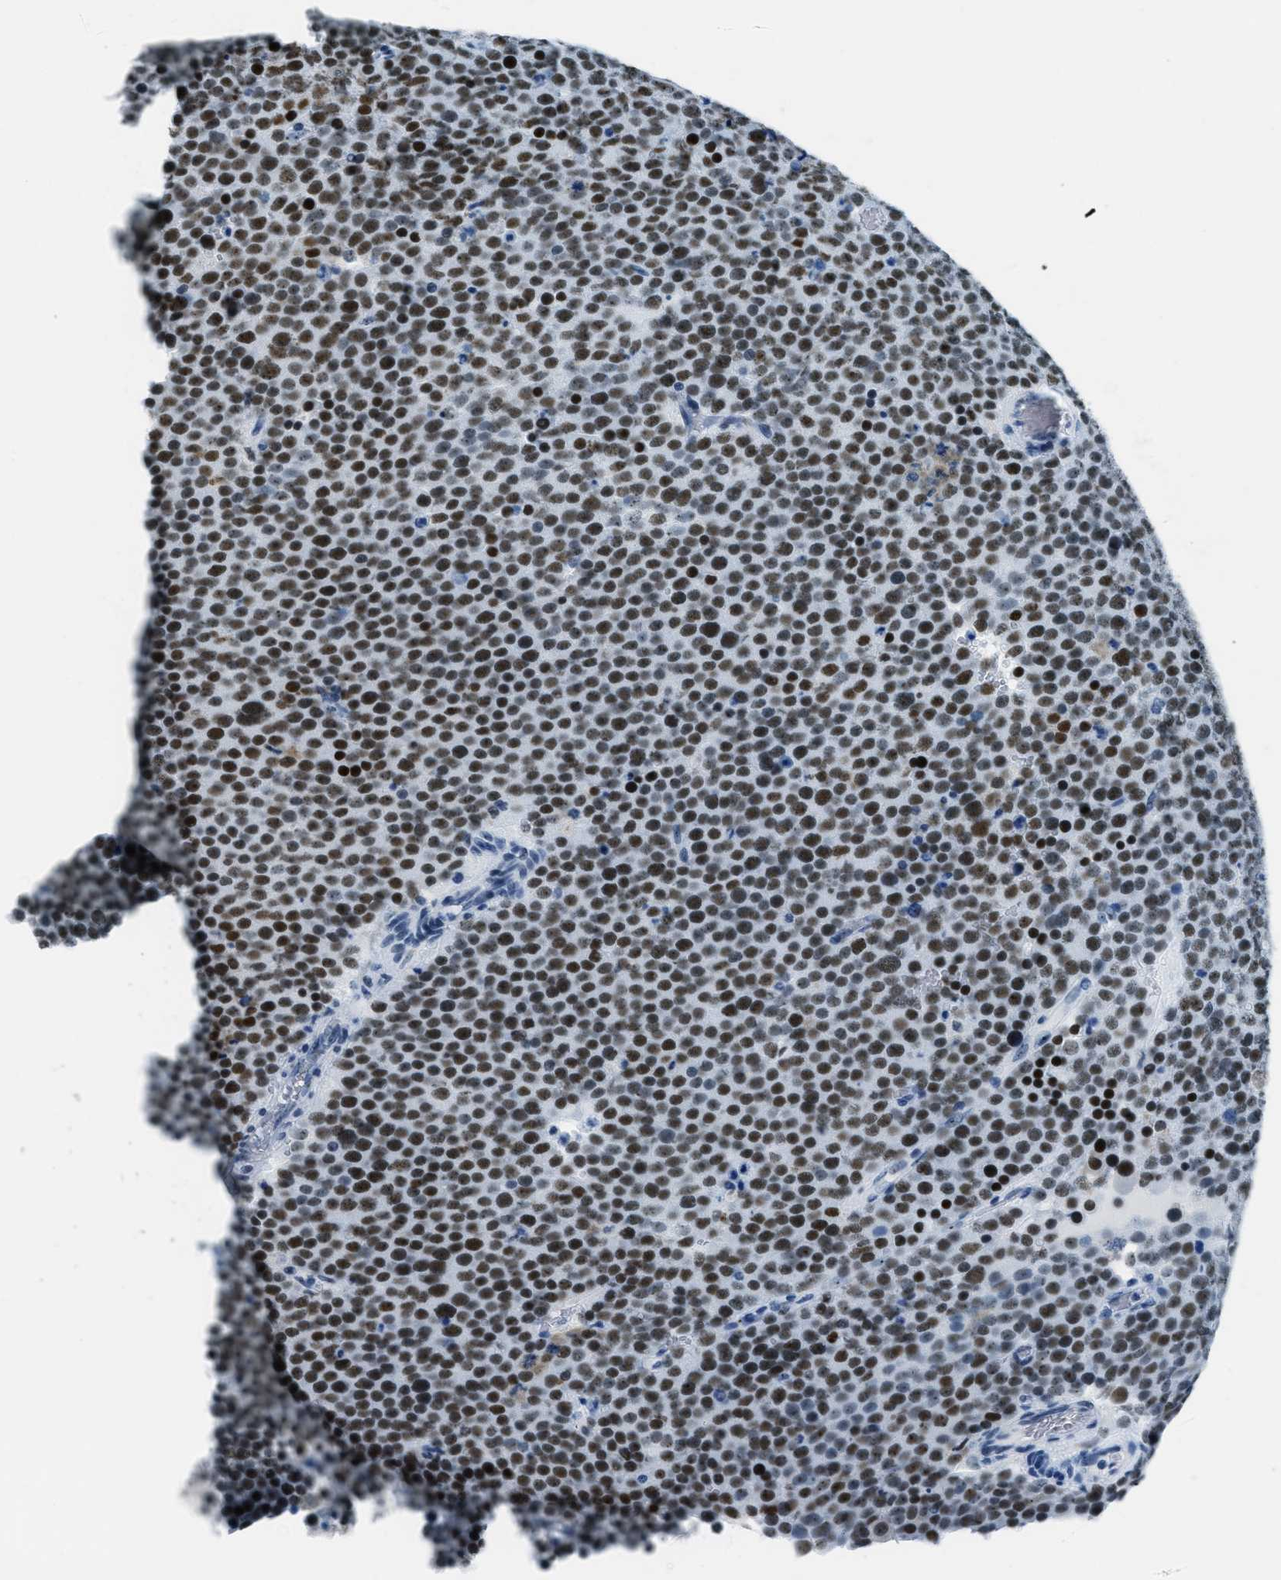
{"staining": {"intensity": "strong", "quantity": ">75%", "location": "nuclear"}, "tissue": "testis cancer", "cell_type": "Tumor cells", "image_type": "cancer", "snomed": [{"axis": "morphology", "description": "Normal tissue, NOS"}, {"axis": "morphology", "description": "Seminoma, NOS"}, {"axis": "topography", "description": "Testis"}], "caption": "Immunohistochemistry micrograph of neoplastic tissue: human testis seminoma stained using IHC exhibits high levels of strong protein expression localized specifically in the nuclear of tumor cells, appearing as a nuclear brown color.", "gene": "PLA2G2A", "patient": {"sex": "male", "age": 71}}